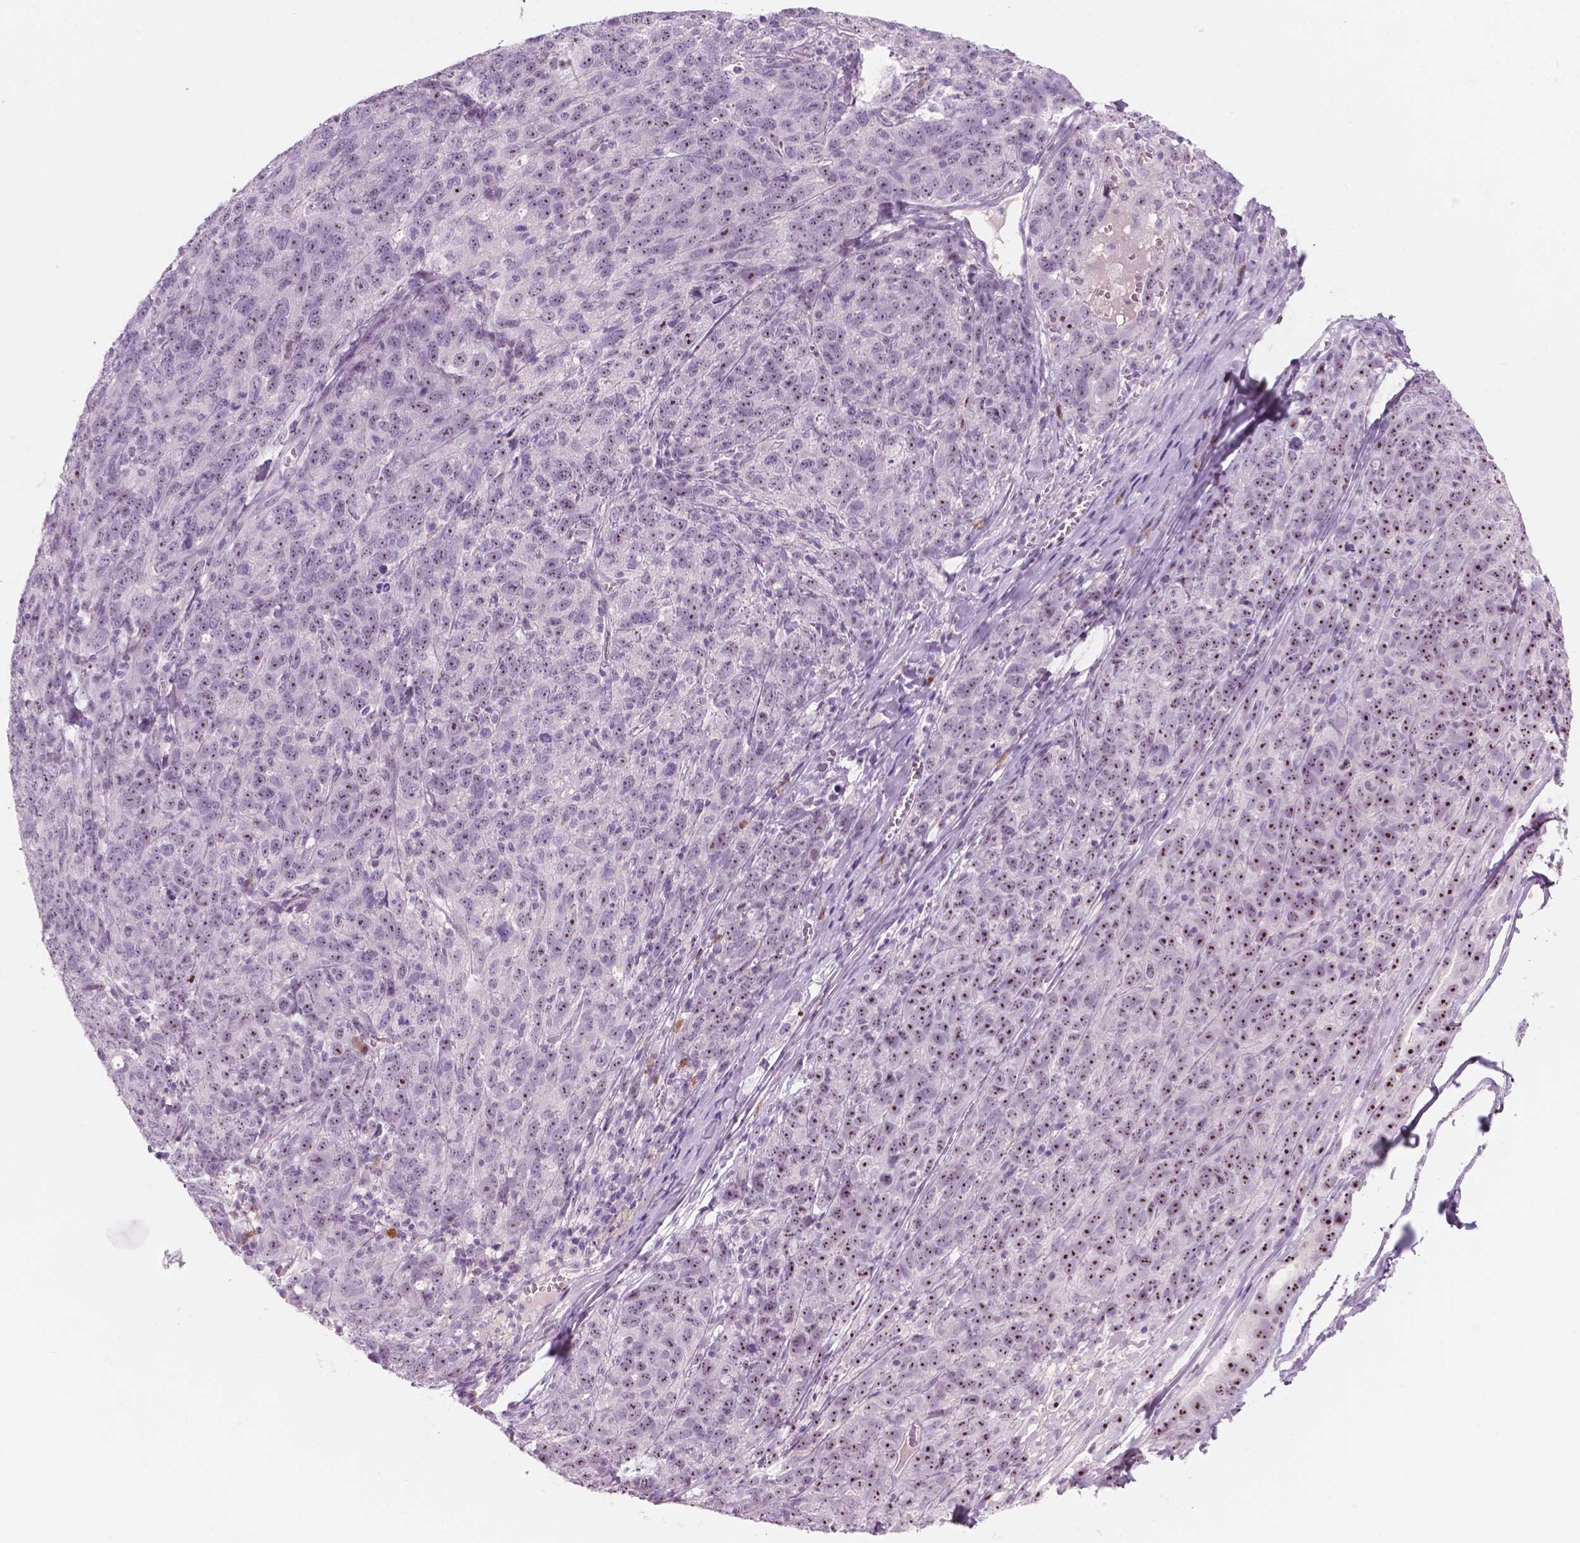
{"staining": {"intensity": "moderate", "quantity": "25%-75%", "location": "nuclear"}, "tissue": "ovarian cancer", "cell_type": "Tumor cells", "image_type": "cancer", "snomed": [{"axis": "morphology", "description": "Cystadenocarcinoma, serous, NOS"}, {"axis": "topography", "description": "Ovary"}], "caption": "Serous cystadenocarcinoma (ovarian) tissue demonstrates moderate nuclear positivity in about 25%-75% of tumor cells The protein of interest is stained brown, and the nuclei are stained in blue (DAB IHC with brightfield microscopy, high magnification).", "gene": "ZNF853", "patient": {"sex": "female", "age": 71}}